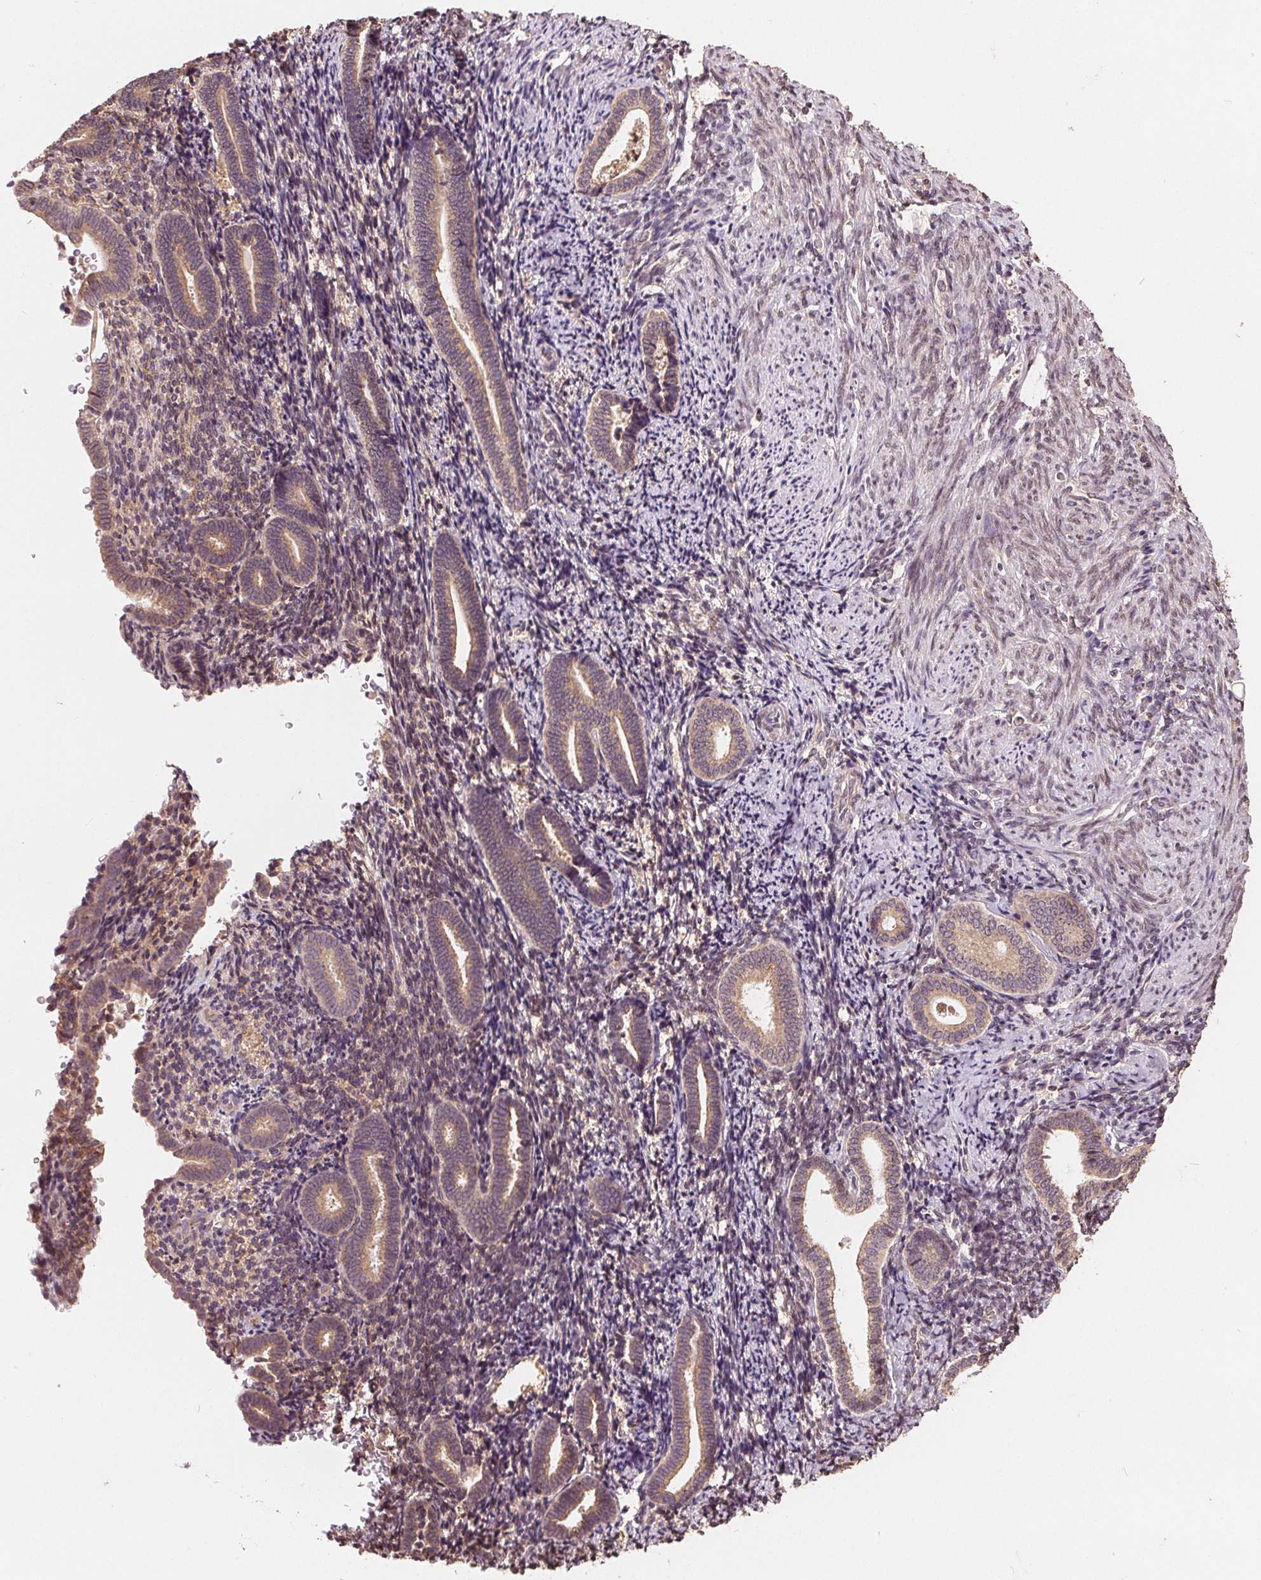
{"staining": {"intensity": "weak", "quantity": "<25%", "location": "cytoplasmic/membranous"}, "tissue": "endometrium", "cell_type": "Cells in endometrial stroma", "image_type": "normal", "snomed": [{"axis": "morphology", "description": "Normal tissue, NOS"}, {"axis": "topography", "description": "Endometrium"}], "caption": "DAB (3,3'-diaminobenzidine) immunohistochemical staining of benign endometrium reveals no significant staining in cells in endometrial stroma.", "gene": "CDIPT", "patient": {"sex": "female", "age": 57}}